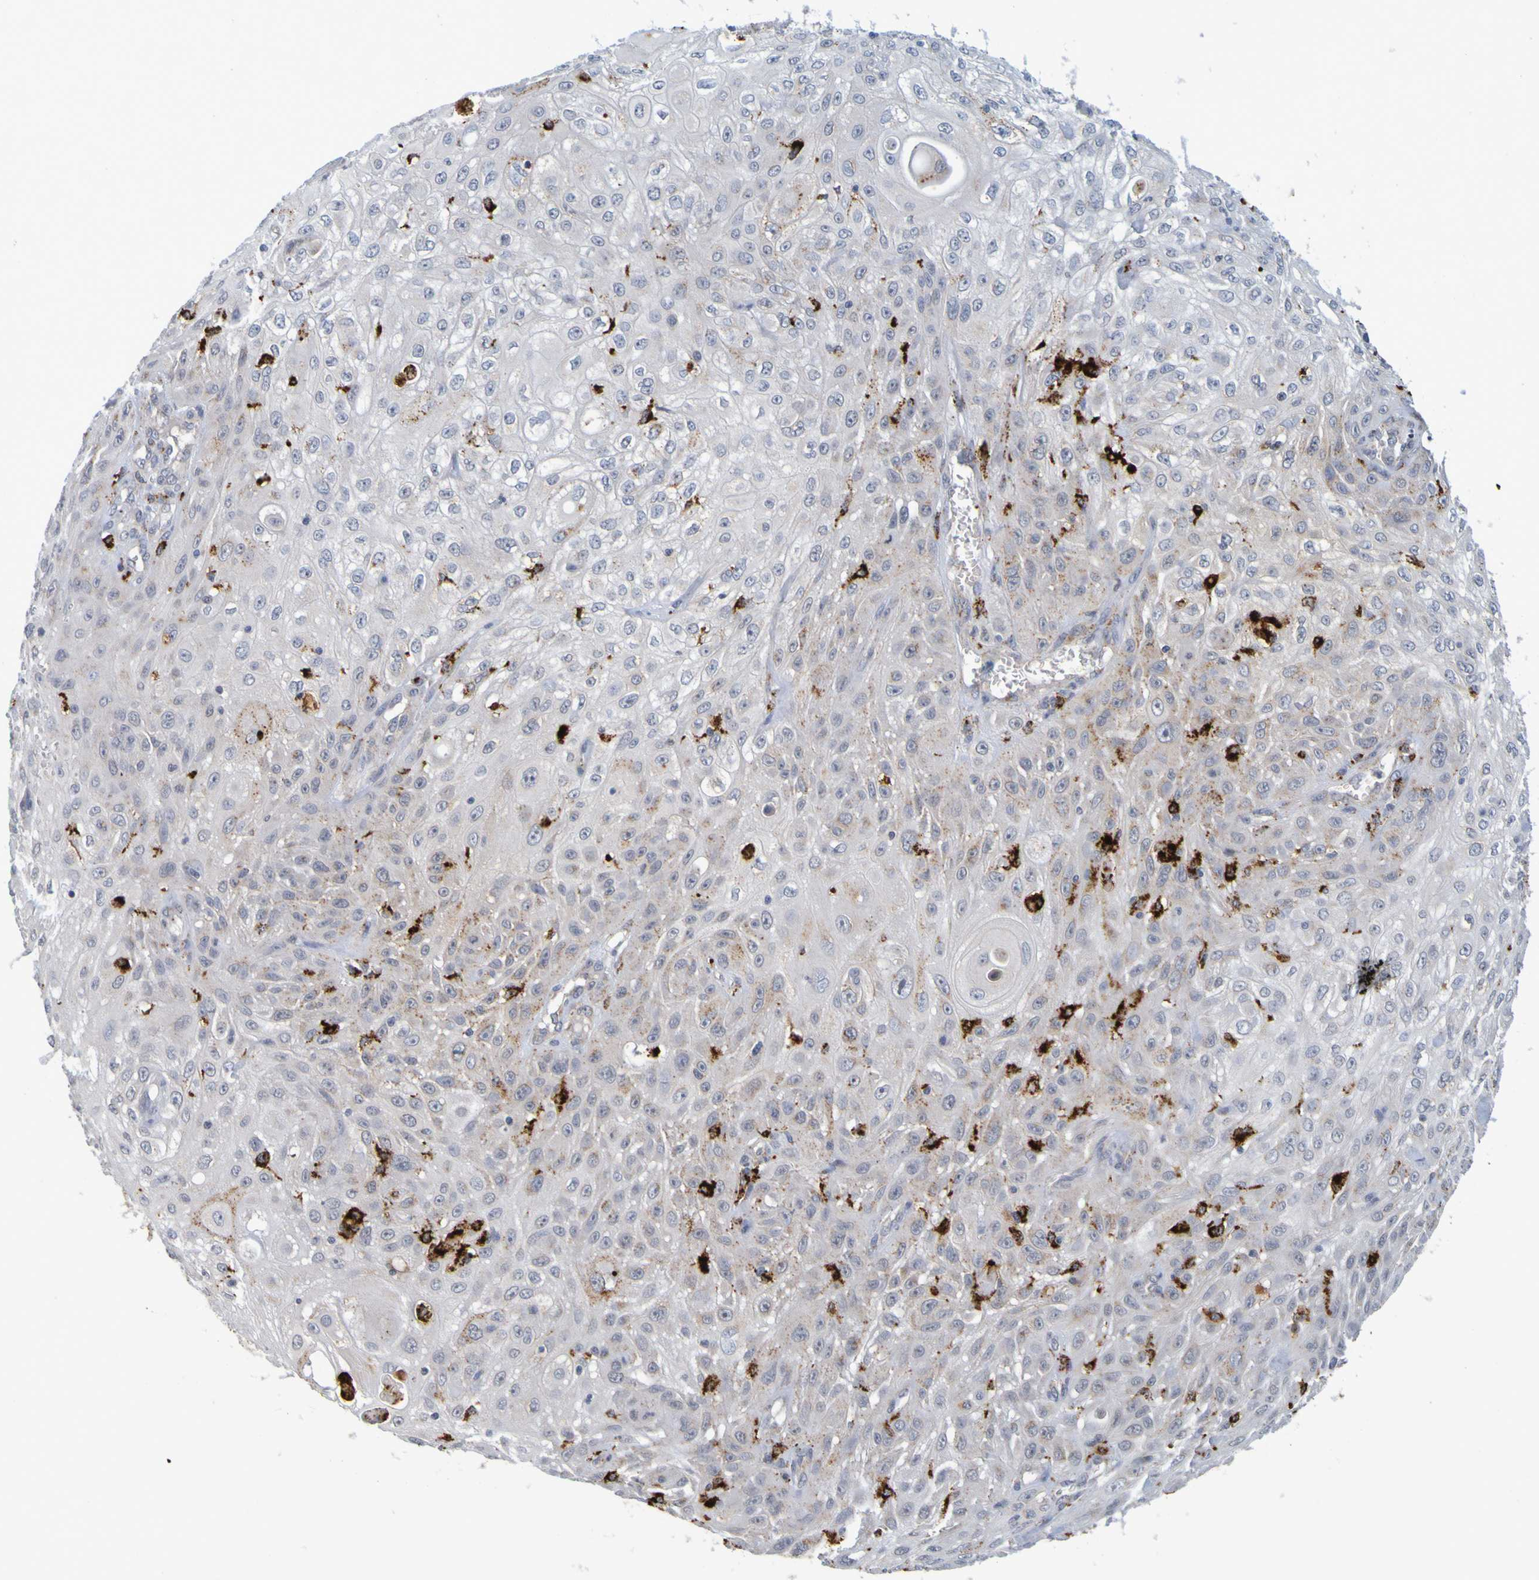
{"staining": {"intensity": "weak", "quantity": "<25%", "location": "cytoplasmic/membranous"}, "tissue": "skin cancer", "cell_type": "Tumor cells", "image_type": "cancer", "snomed": [{"axis": "morphology", "description": "Squamous cell carcinoma, NOS"}, {"axis": "topography", "description": "Skin"}], "caption": "Immunohistochemistry (IHC) photomicrograph of skin cancer stained for a protein (brown), which demonstrates no staining in tumor cells. The staining was performed using DAB to visualize the protein expression in brown, while the nuclei were stained in blue with hematoxylin (Magnification: 20x).", "gene": "TPH1", "patient": {"sex": "male", "age": 75}}